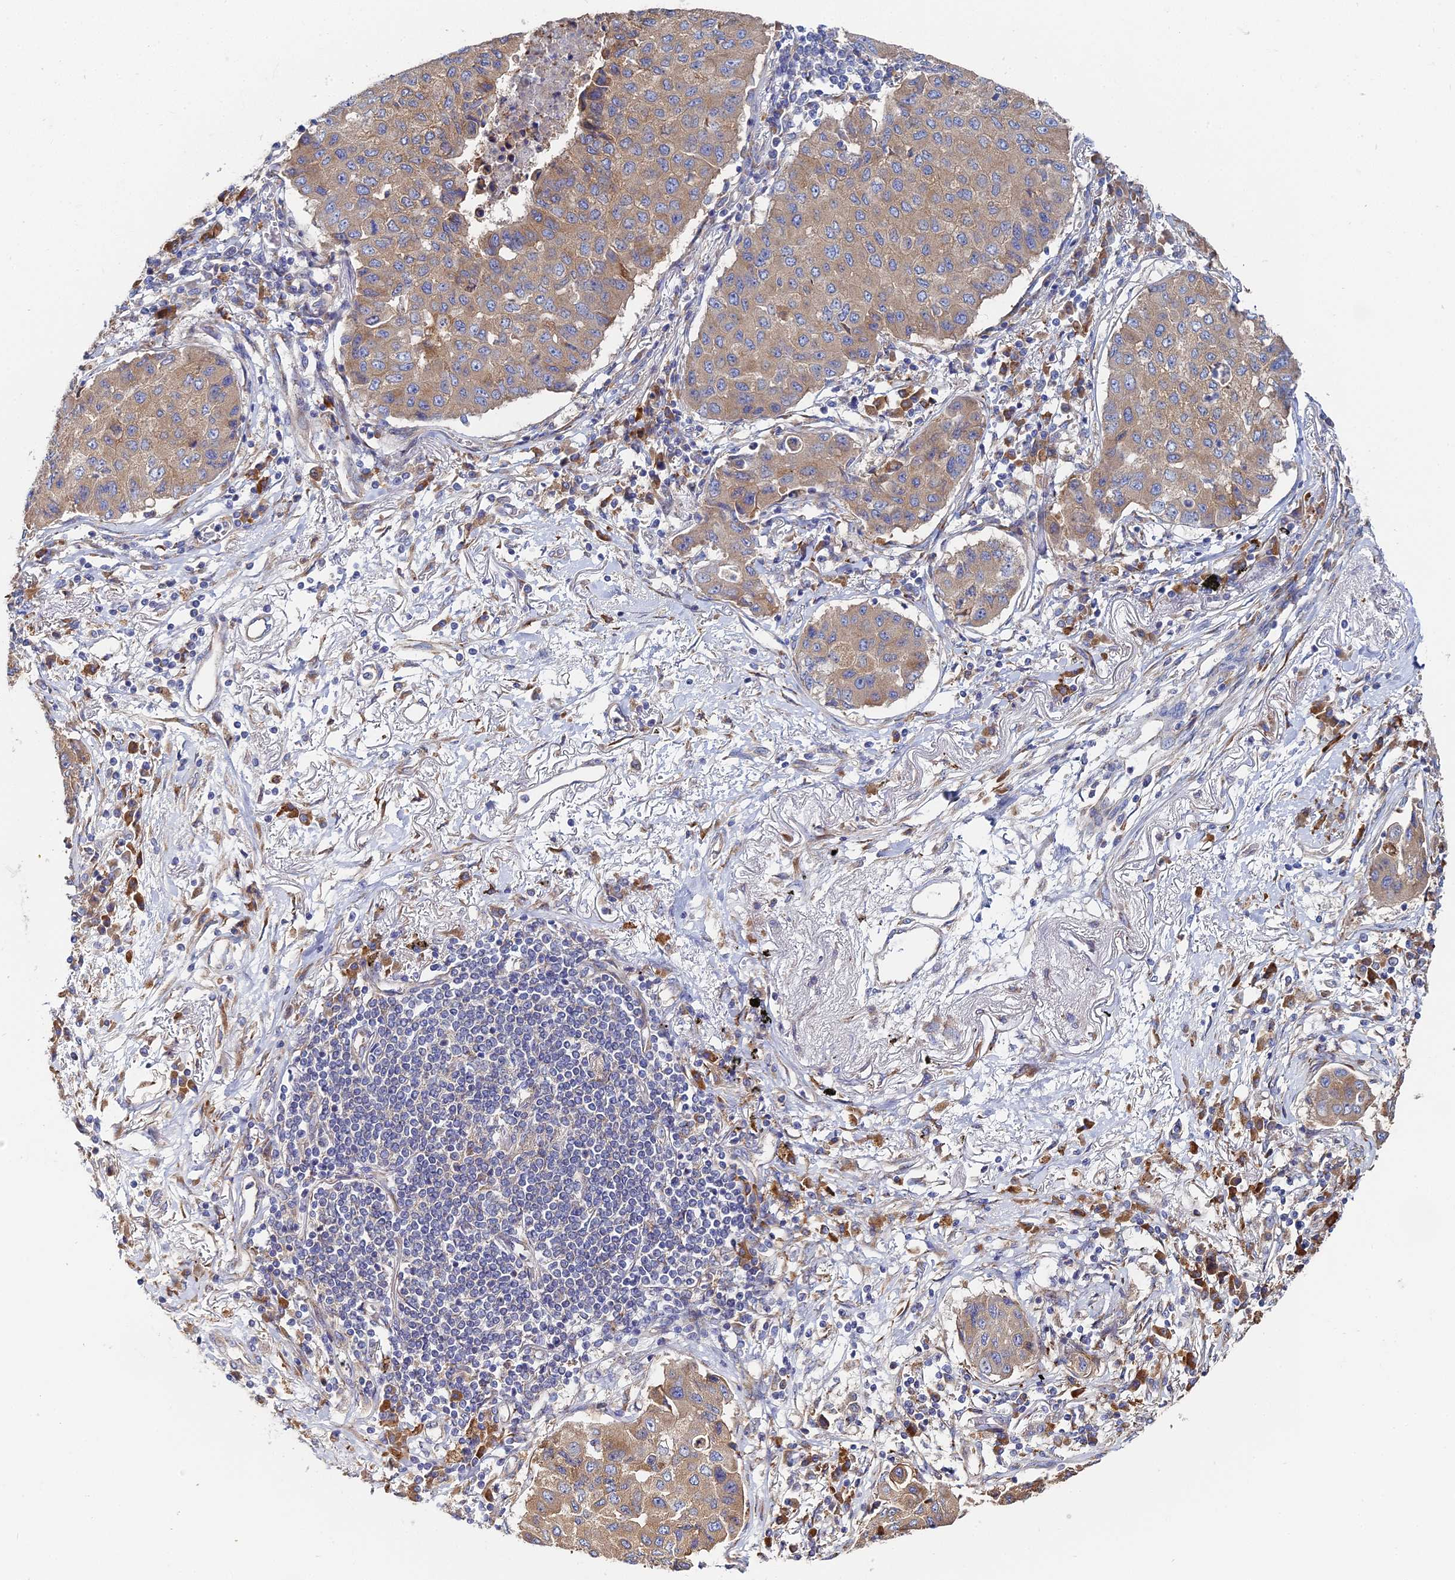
{"staining": {"intensity": "weak", "quantity": ">75%", "location": "cytoplasmic/membranous"}, "tissue": "lung cancer", "cell_type": "Tumor cells", "image_type": "cancer", "snomed": [{"axis": "morphology", "description": "Squamous cell carcinoma, NOS"}, {"axis": "topography", "description": "Lung"}], "caption": "Immunohistochemical staining of squamous cell carcinoma (lung) shows low levels of weak cytoplasmic/membranous protein expression in approximately >75% of tumor cells. (DAB IHC, brown staining for protein, blue staining for nuclei).", "gene": "CLCN3", "patient": {"sex": "male", "age": 74}}